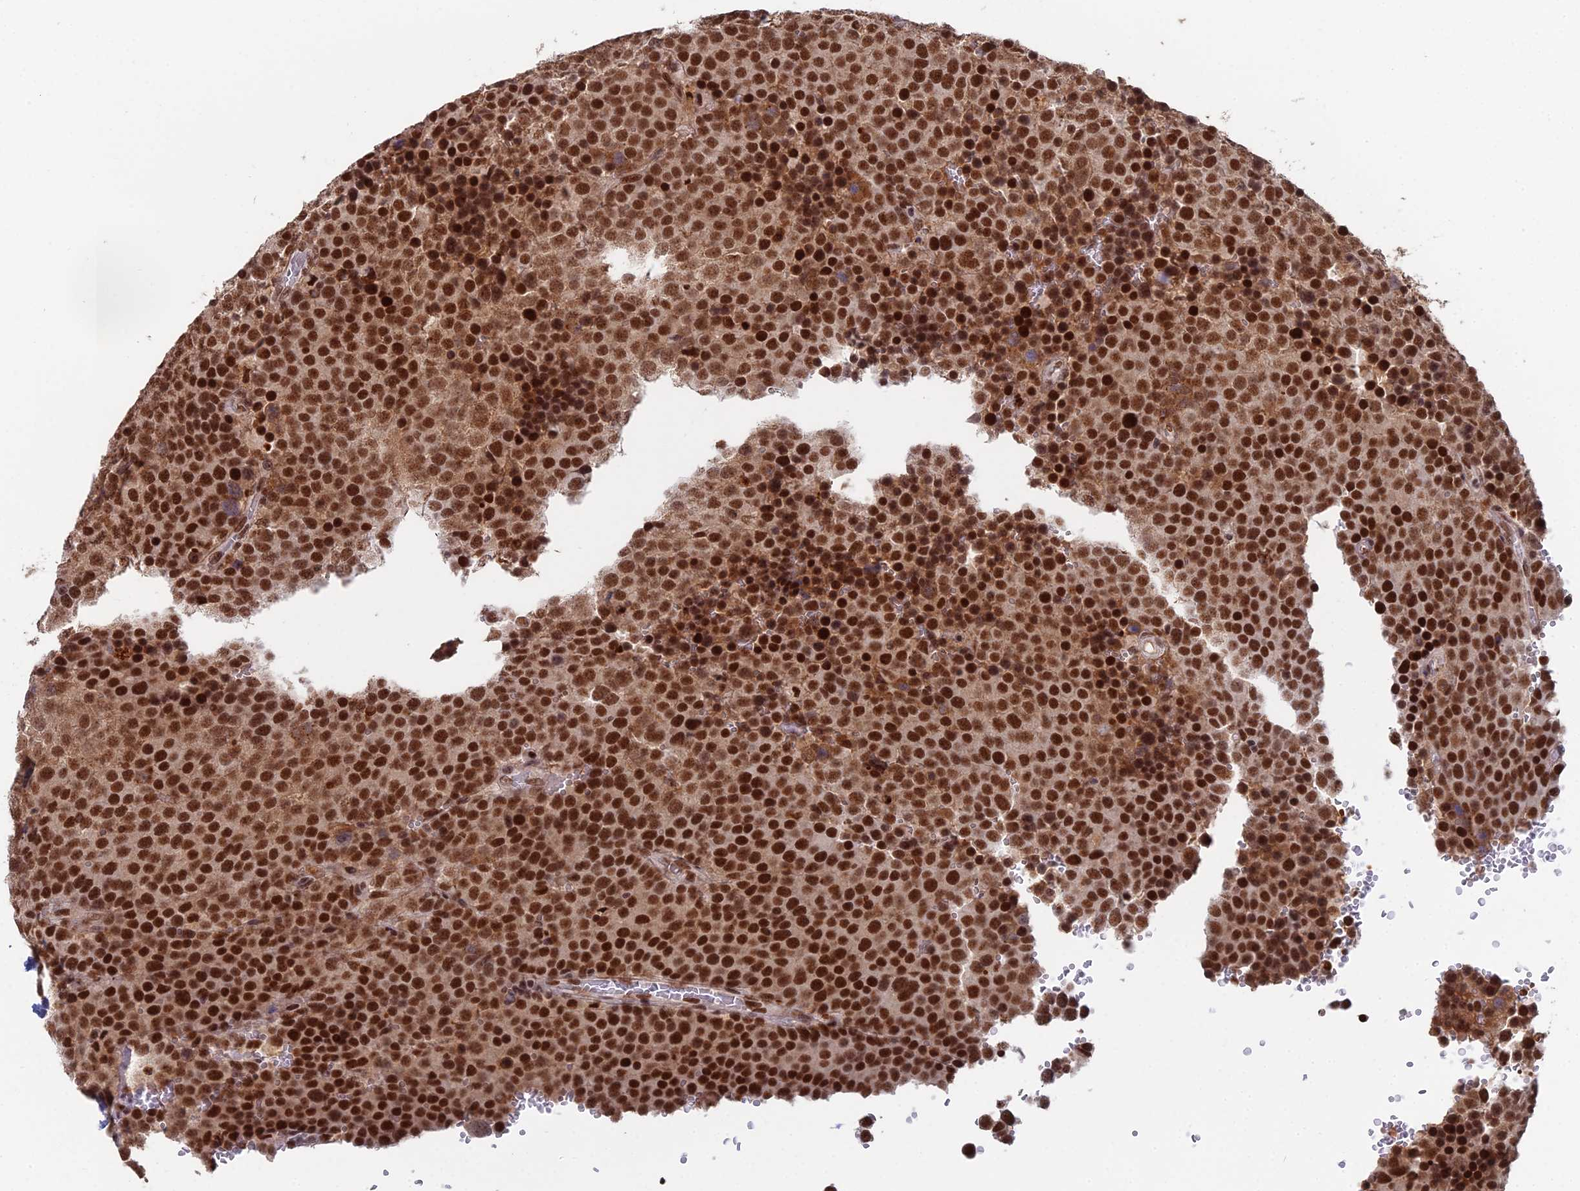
{"staining": {"intensity": "strong", "quantity": ">75%", "location": "cytoplasmic/membranous,nuclear"}, "tissue": "testis cancer", "cell_type": "Tumor cells", "image_type": "cancer", "snomed": [{"axis": "morphology", "description": "Seminoma, NOS"}, {"axis": "topography", "description": "Testis"}], "caption": "Brown immunohistochemical staining in testis cancer (seminoma) exhibits strong cytoplasmic/membranous and nuclear staining in about >75% of tumor cells.", "gene": "SF3B3", "patient": {"sex": "male", "age": 71}}